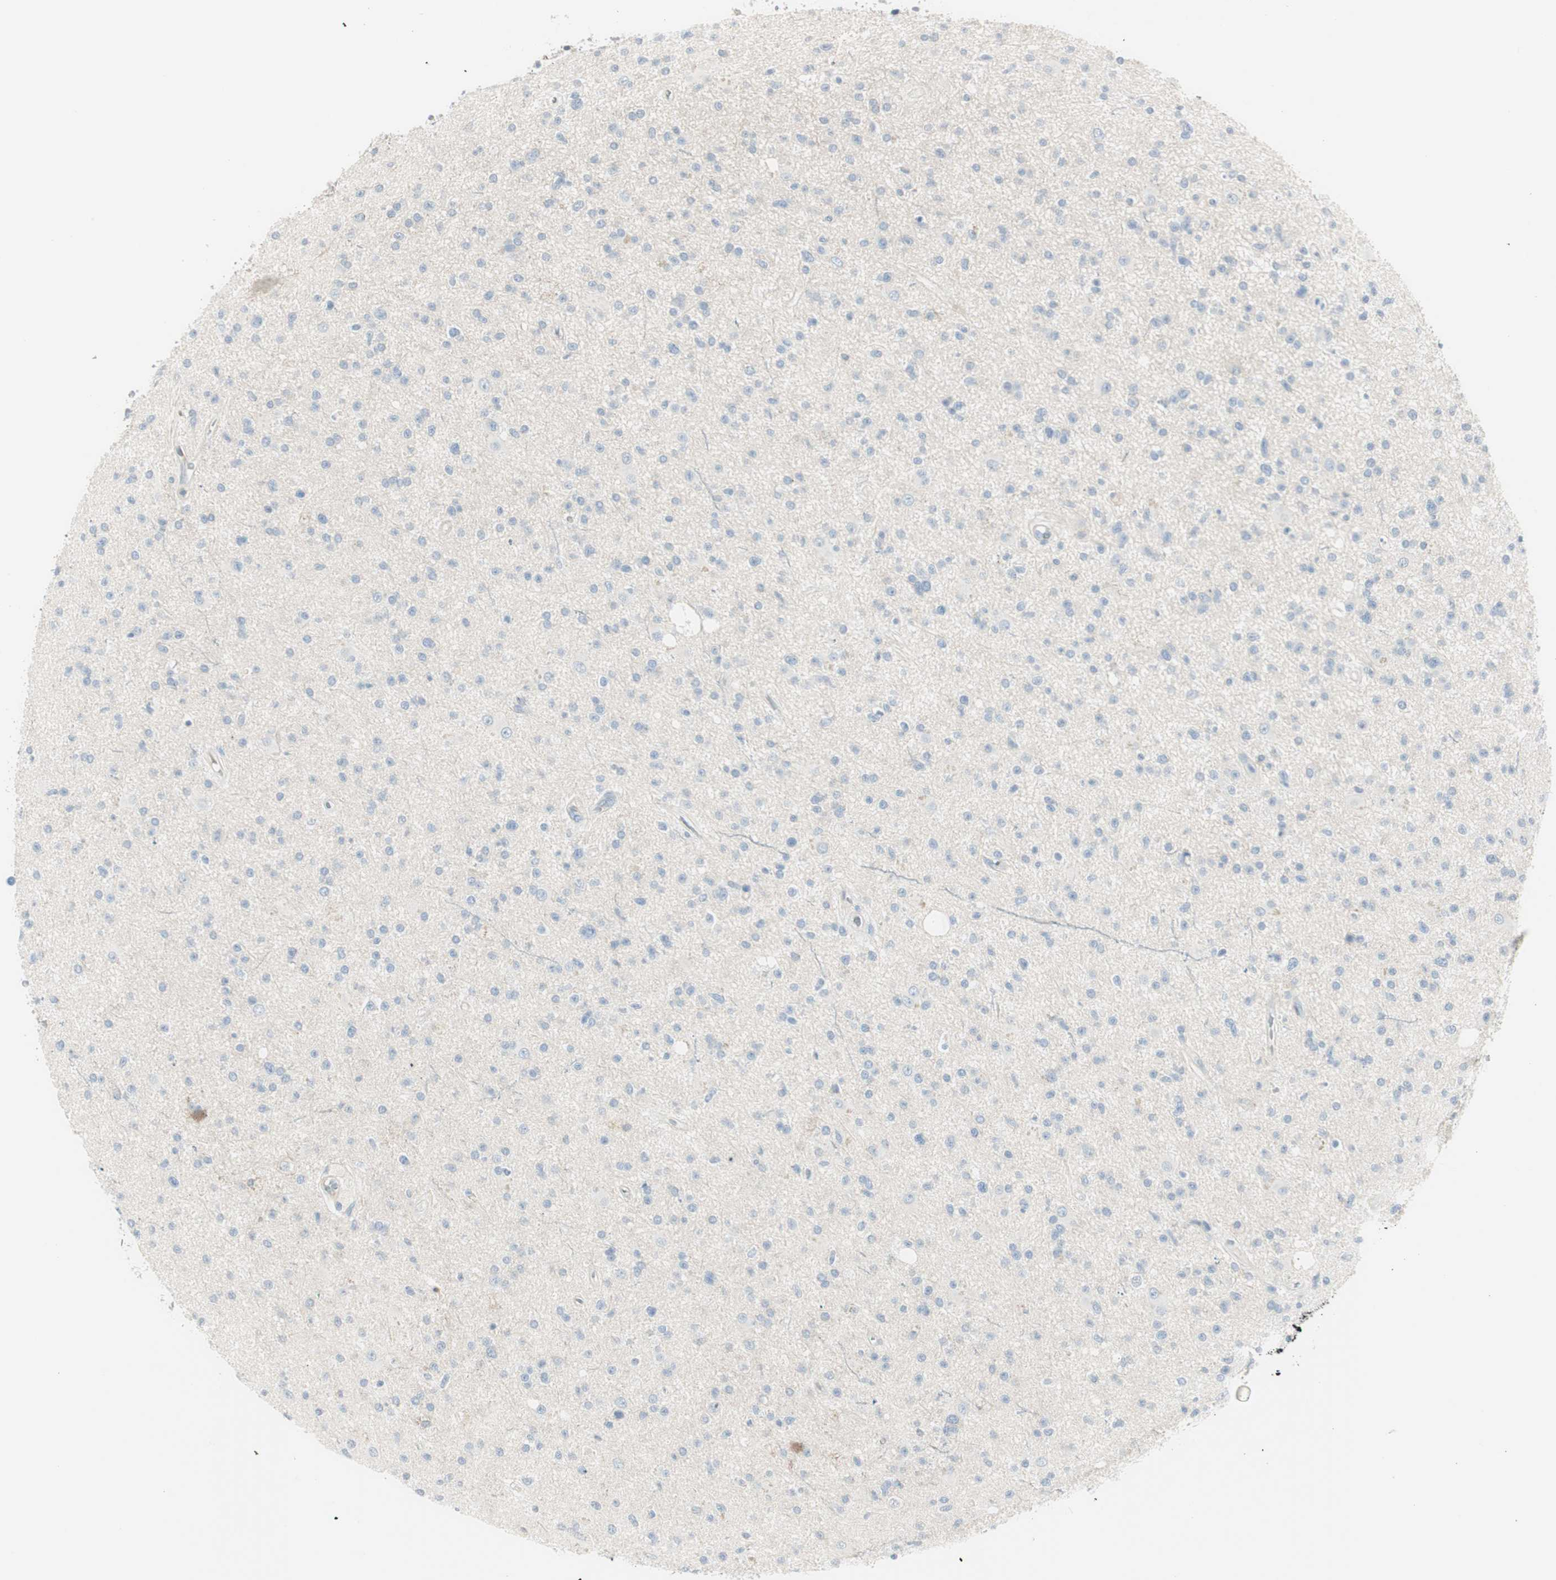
{"staining": {"intensity": "negative", "quantity": "none", "location": "none"}, "tissue": "glioma", "cell_type": "Tumor cells", "image_type": "cancer", "snomed": [{"axis": "morphology", "description": "Glioma, malignant, High grade"}, {"axis": "topography", "description": "Brain"}], "caption": "Immunohistochemical staining of human high-grade glioma (malignant) demonstrates no significant expression in tumor cells. (DAB IHC visualized using brightfield microscopy, high magnification).", "gene": "CACNA2D1", "patient": {"sex": "male", "age": 33}}